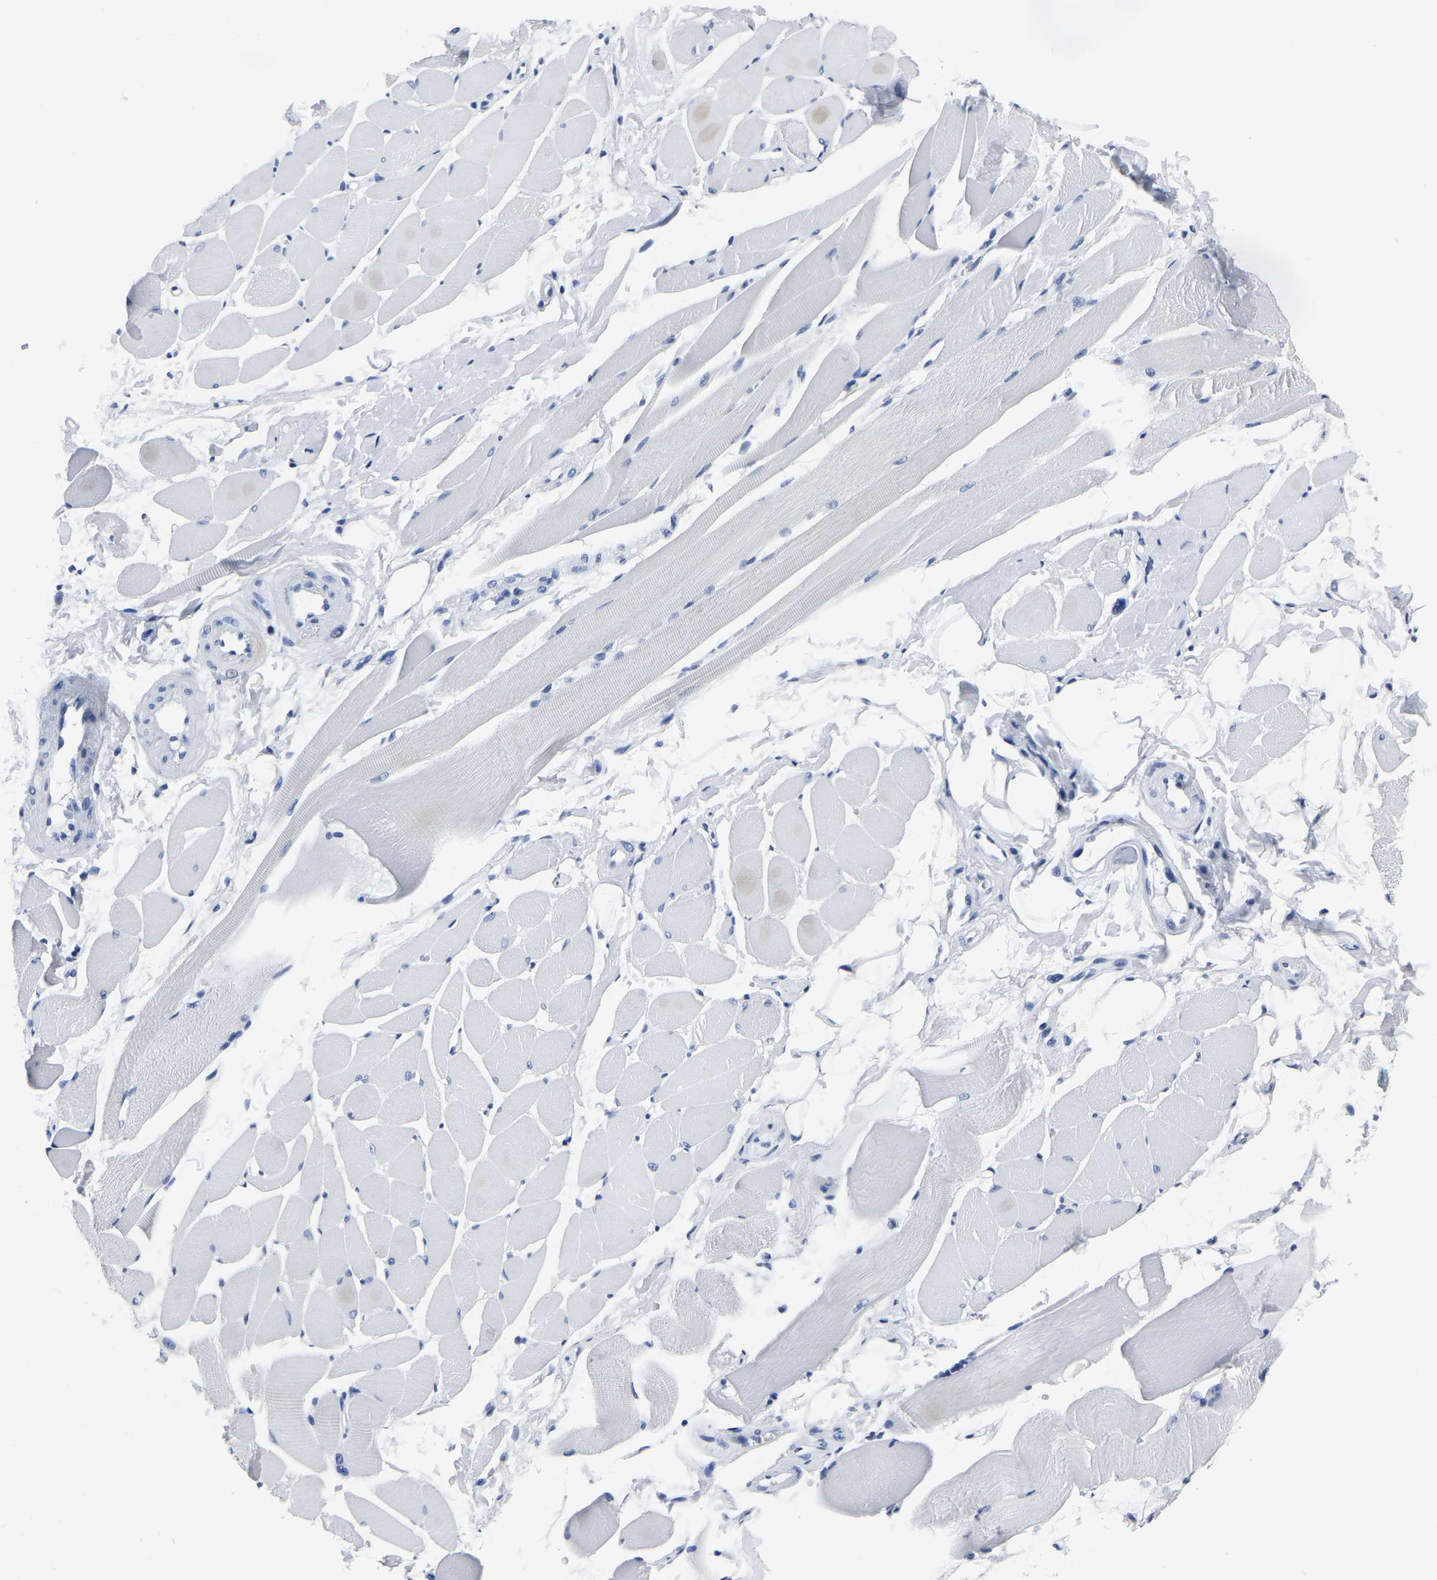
{"staining": {"intensity": "negative", "quantity": "none", "location": "none"}, "tissue": "skeletal muscle", "cell_type": "Myocytes", "image_type": "normal", "snomed": [{"axis": "morphology", "description": "Normal tissue, NOS"}, {"axis": "topography", "description": "Skeletal muscle"}, {"axis": "topography", "description": "Peripheral nerve tissue"}], "caption": "An immunohistochemistry histopathology image of unremarkable skeletal muscle is shown. There is no staining in myocytes of skeletal muscle. (DAB (3,3'-diaminobenzidine) immunohistochemistry (IHC) visualized using brightfield microscopy, high magnification).", "gene": "IMPG2", "patient": {"sex": "female", "age": 84}}